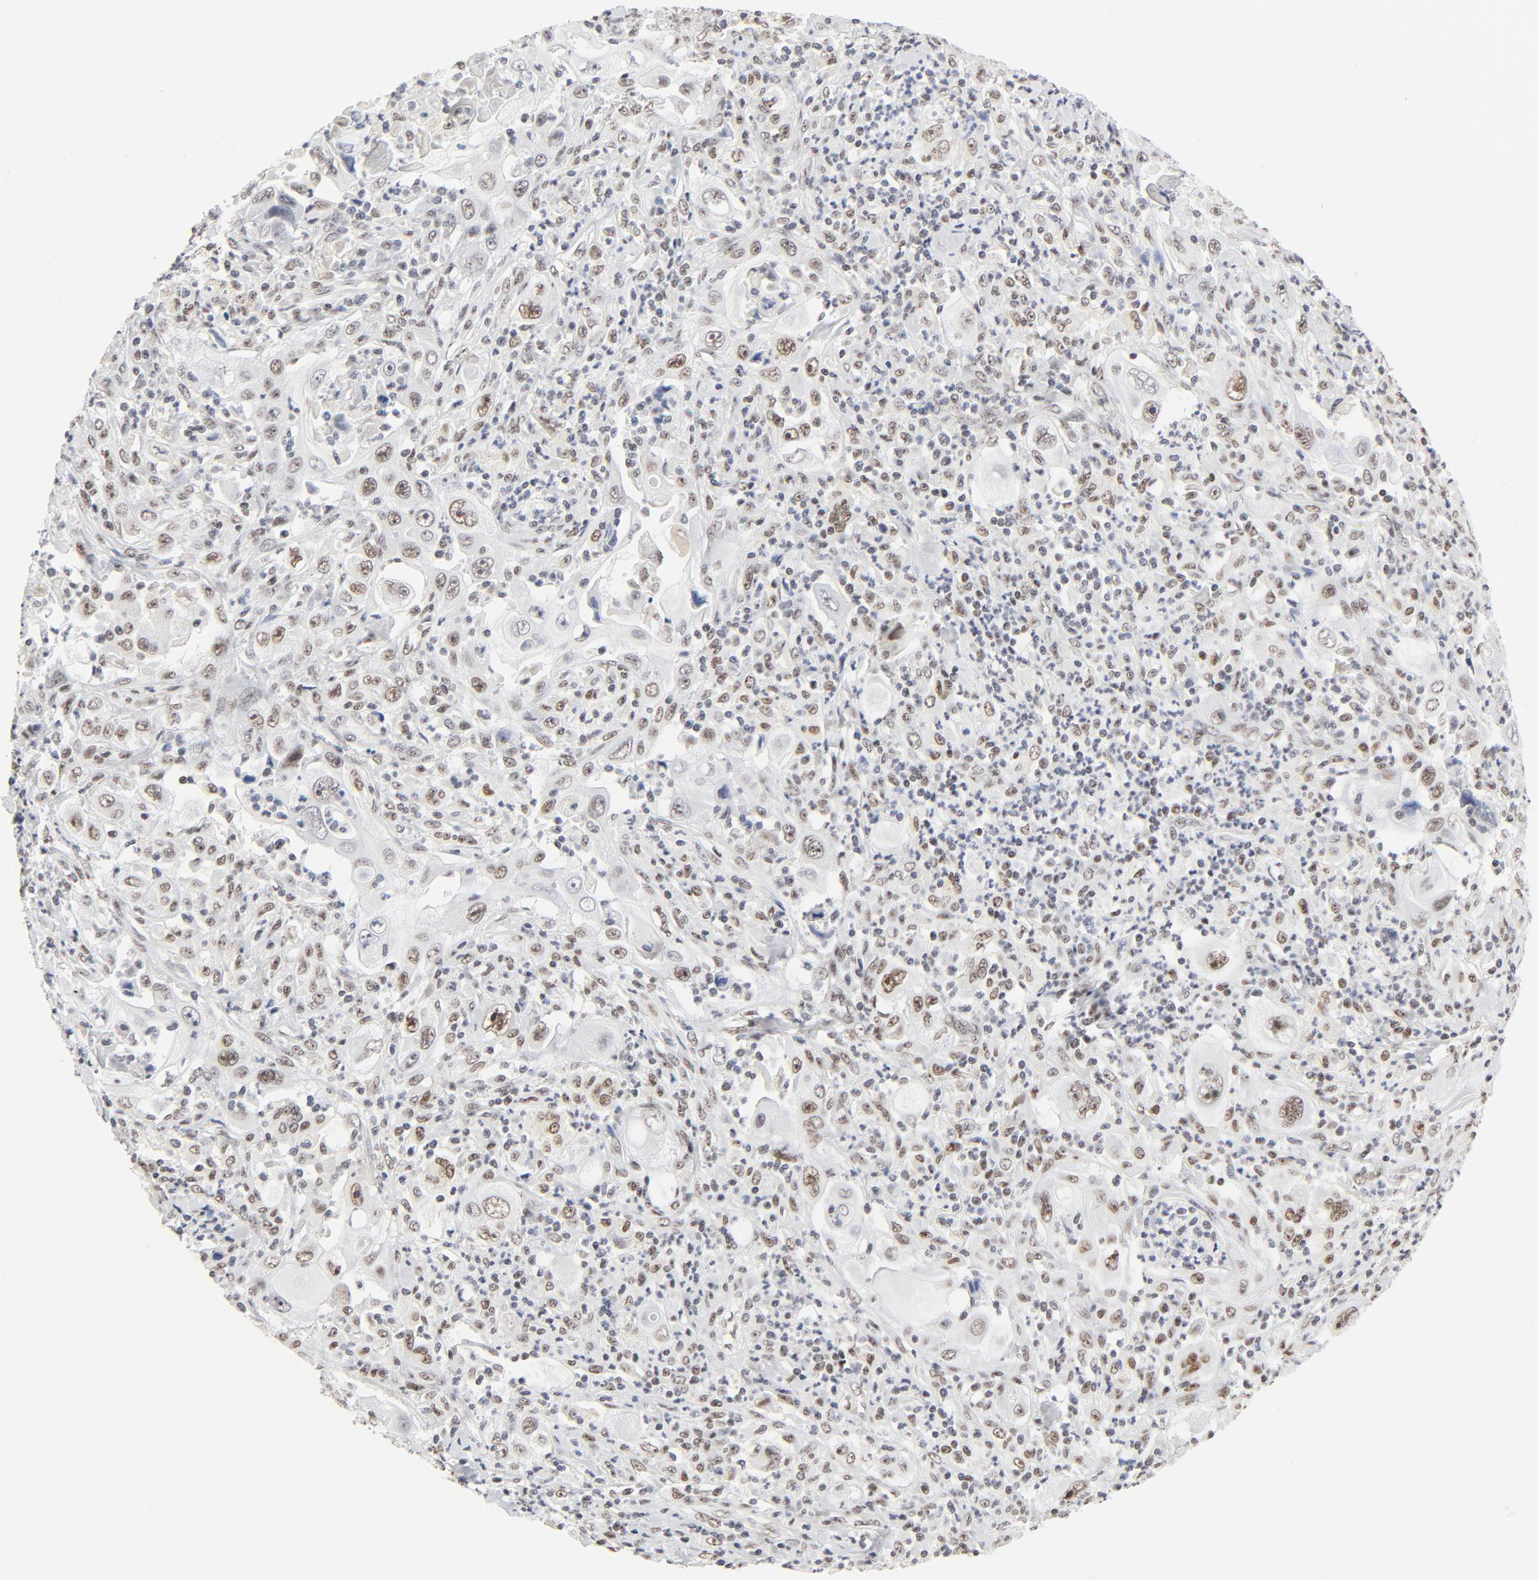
{"staining": {"intensity": "moderate", "quantity": ">75%", "location": "nuclear"}, "tissue": "pancreatic cancer", "cell_type": "Tumor cells", "image_type": "cancer", "snomed": [{"axis": "morphology", "description": "Adenocarcinoma, NOS"}, {"axis": "topography", "description": "Pancreas"}], "caption": "Brown immunohistochemical staining in human pancreatic cancer reveals moderate nuclear positivity in about >75% of tumor cells.", "gene": "GTF2H1", "patient": {"sex": "male", "age": 70}}